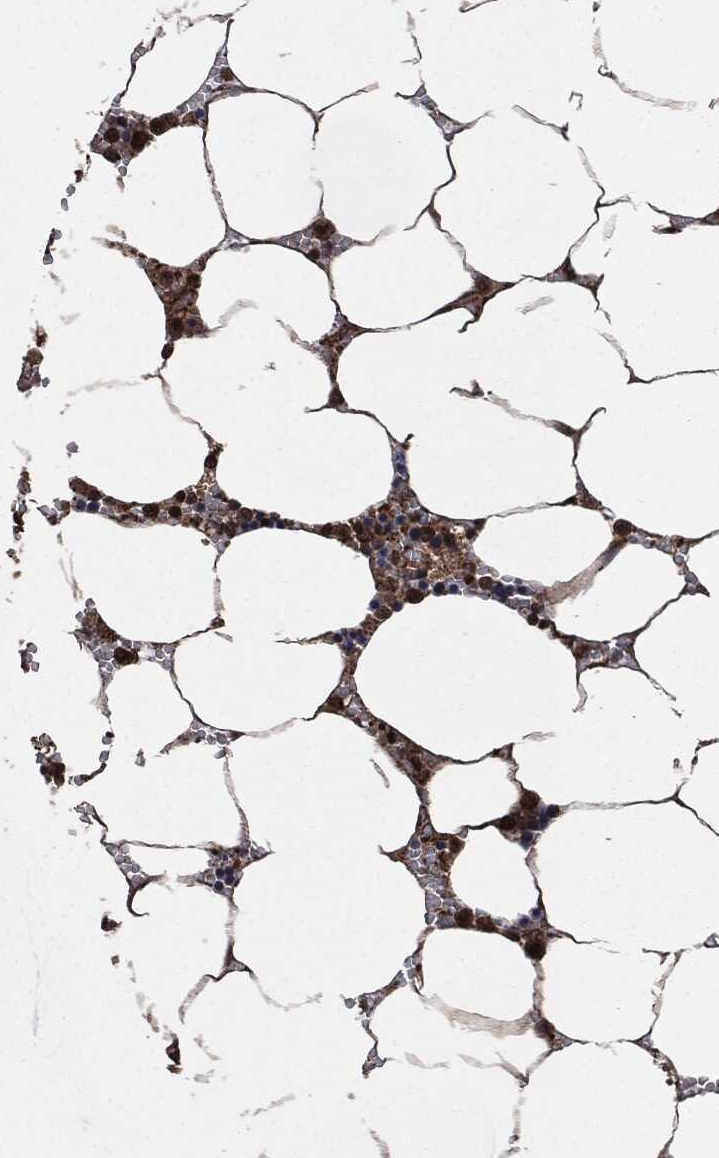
{"staining": {"intensity": "strong", "quantity": "<25%", "location": "cytoplasmic/membranous"}, "tissue": "bone marrow", "cell_type": "Hematopoietic cells", "image_type": "normal", "snomed": [{"axis": "morphology", "description": "Normal tissue, NOS"}, {"axis": "topography", "description": "Bone marrow"}], "caption": "Human bone marrow stained with a brown dye displays strong cytoplasmic/membranous positive expression in about <25% of hematopoietic cells.", "gene": "HRAS", "patient": {"sex": "female", "age": 64}}